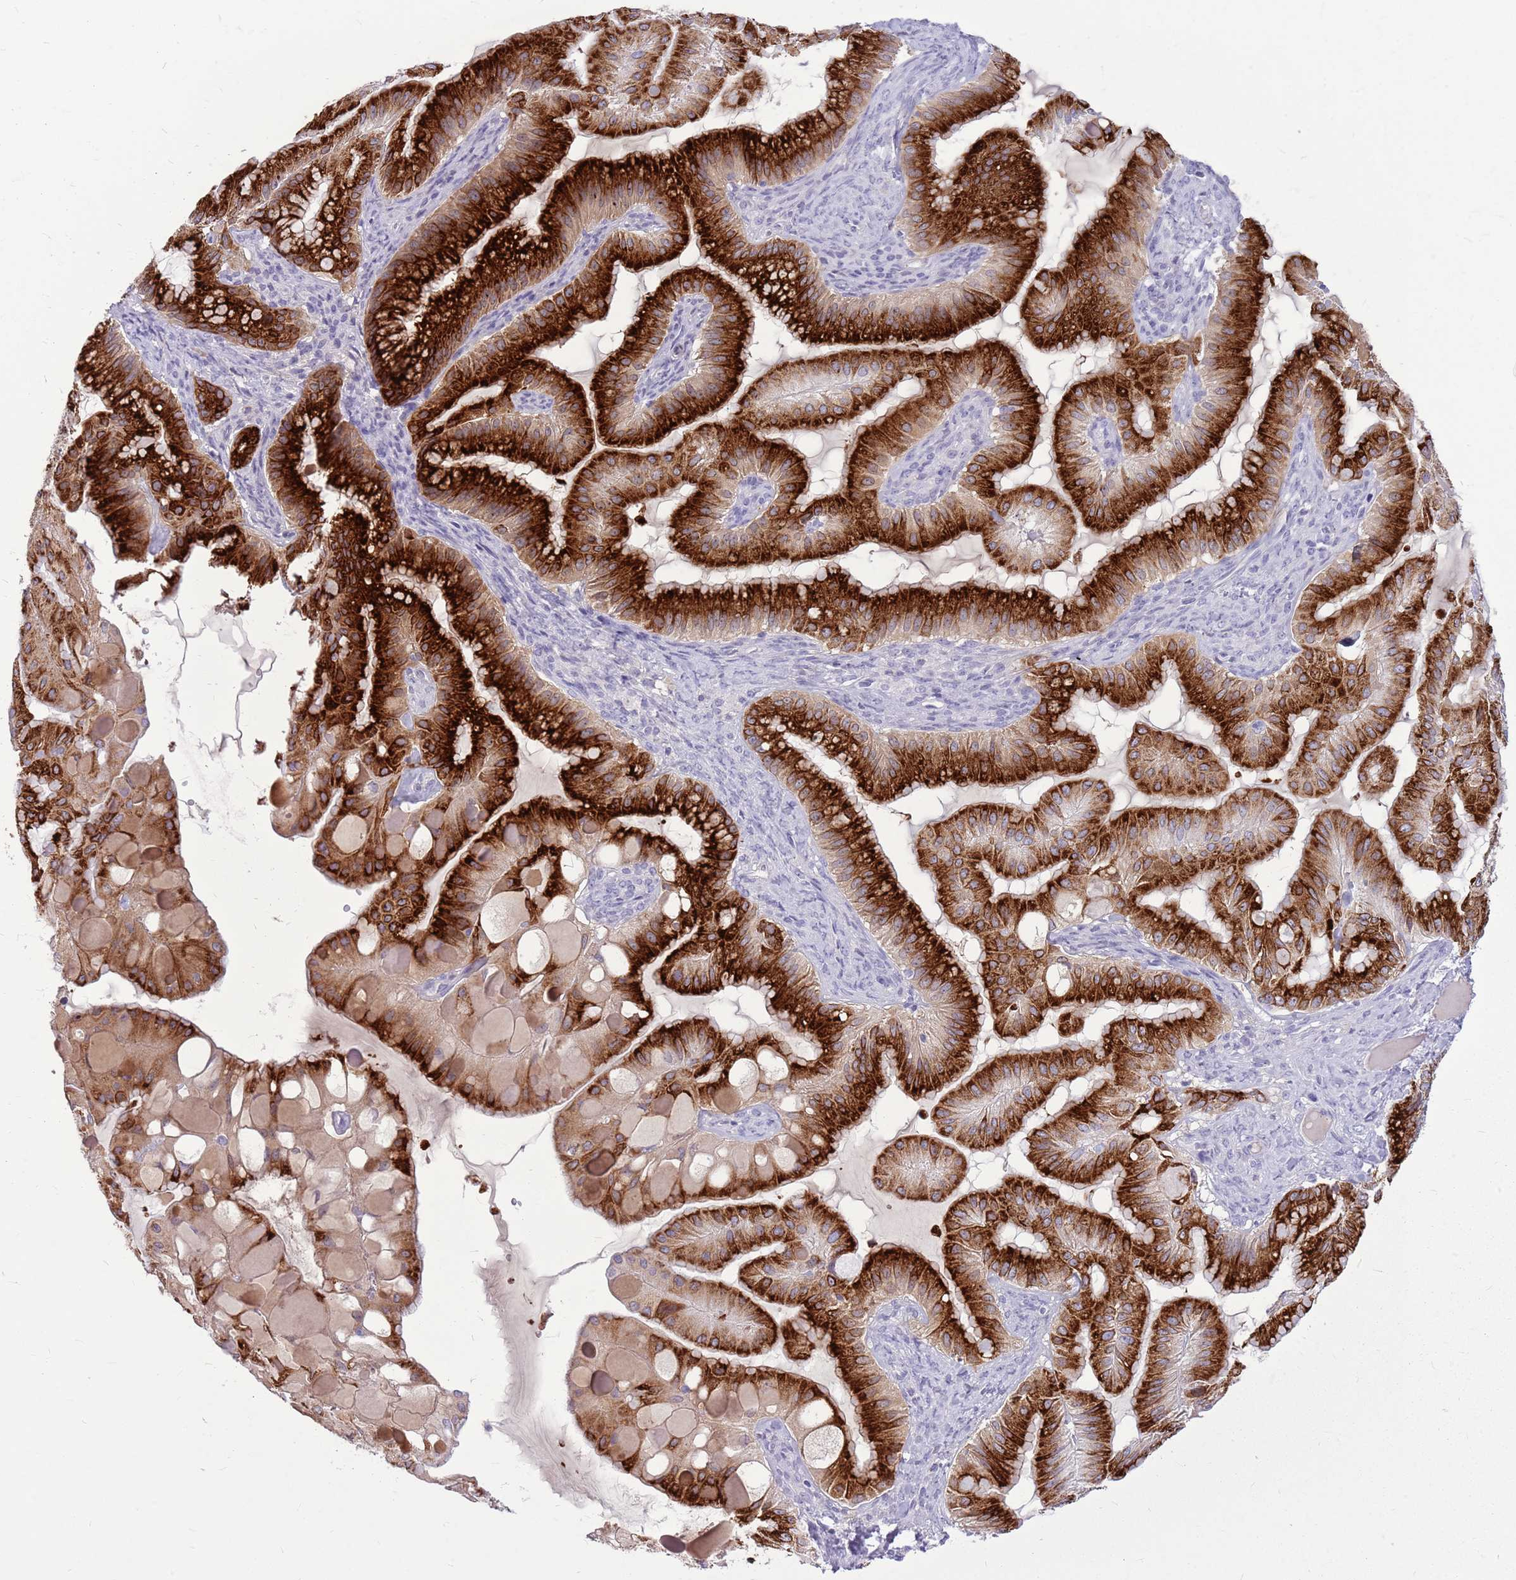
{"staining": {"intensity": "strong", "quantity": ">75%", "location": "cytoplasmic/membranous"}, "tissue": "ovarian cancer", "cell_type": "Tumor cells", "image_type": "cancer", "snomed": [{"axis": "morphology", "description": "Cystadenocarcinoma, mucinous, NOS"}, {"axis": "topography", "description": "Ovary"}], "caption": "Strong cytoplasmic/membranous protein positivity is appreciated in about >75% of tumor cells in ovarian cancer (mucinous cystadenocarcinoma).", "gene": "ZNF425", "patient": {"sex": "female", "age": 61}}